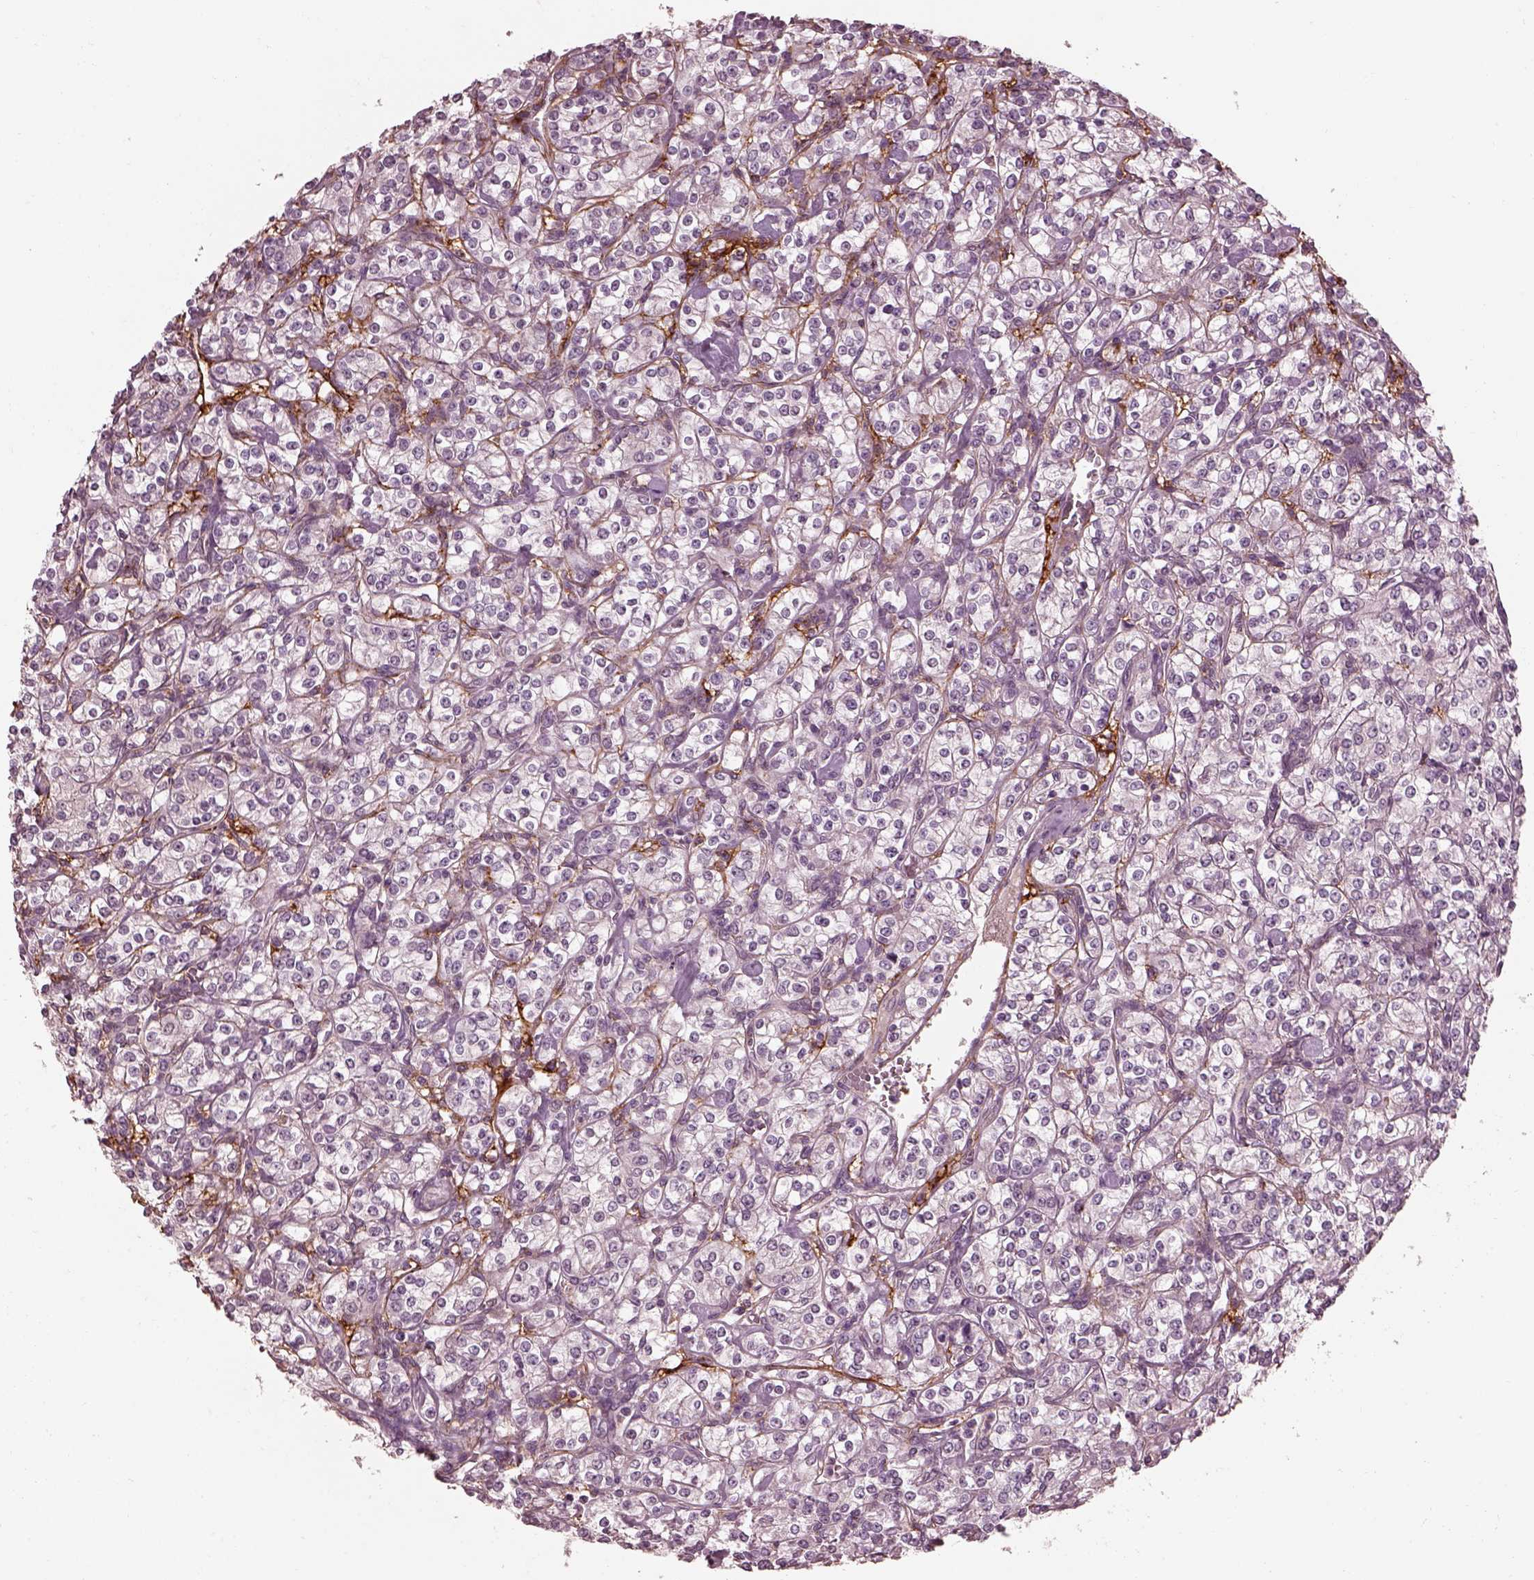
{"staining": {"intensity": "negative", "quantity": "none", "location": "none"}, "tissue": "renal cancer", "cell_type": "Tumor cells", "image_type": "cancer", "snomed": [{"axis": "morphology", "description": "Adenocarcinoma, NOS"}, {"axis": "topography", "description": "Kidney"}], "caption": "An immunohistochemistry histopathology image of adenocarcinoma (renal) is shown. There is no staining in tumor cells of adenocarcinoma (renal).", "gene": "EFEMP1", "patient": {"sex": "male", "age": 77}}